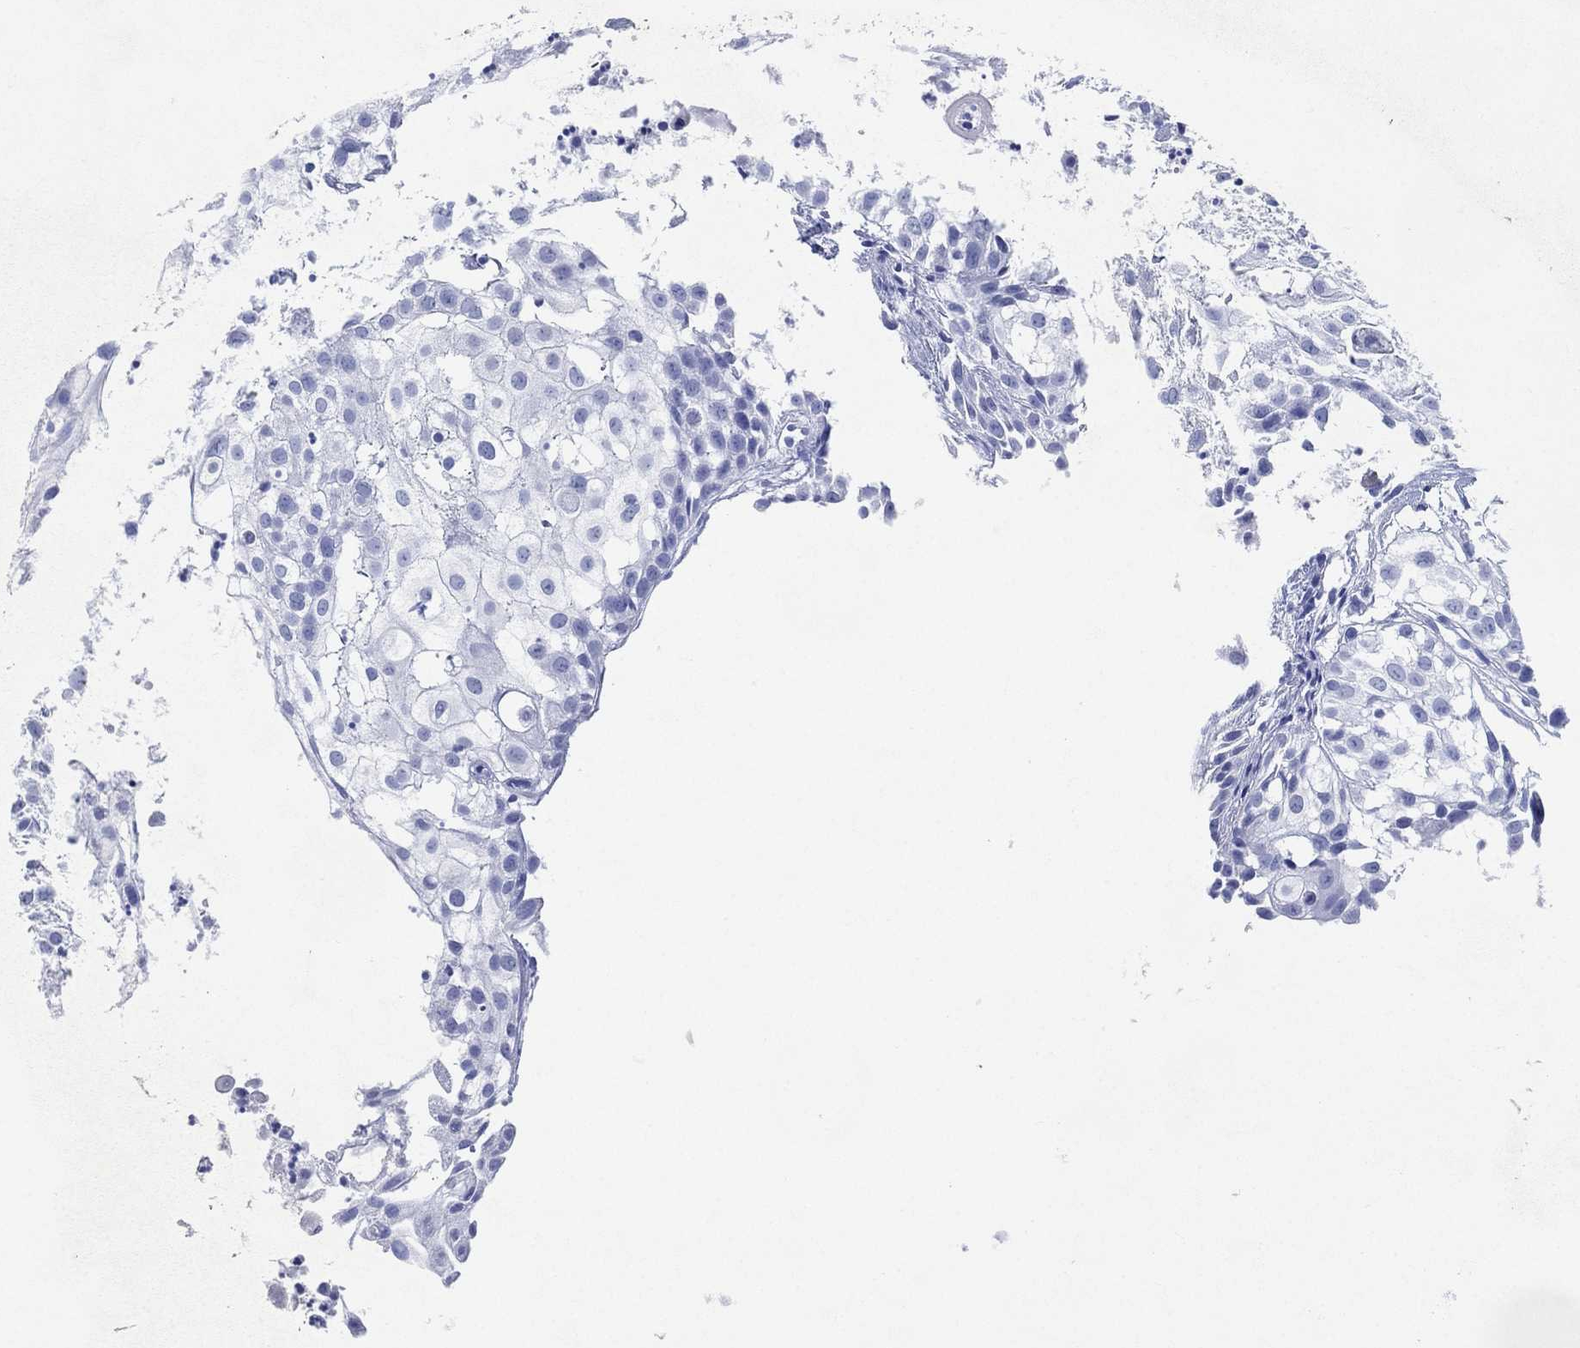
{"staining": {"intensity": "negative", "quantity": "none", "location": "none"}, "tissue": "urothelial cancer", "cell_type": "Tumor cells", "image_type": "cancer", "snomed": [{"axis": "morphology", "description": "Urothelial carcinoma, High grade"}, {"axis": "topography", "description": "Urinary bladder"}], "caption": "Photomicrograph shows no significant protein staining in tumor cells of urothelial carcinoma (high-grade).", "gene": "SIGLECL1", "patient": {"sex": "female", "age": 79}}